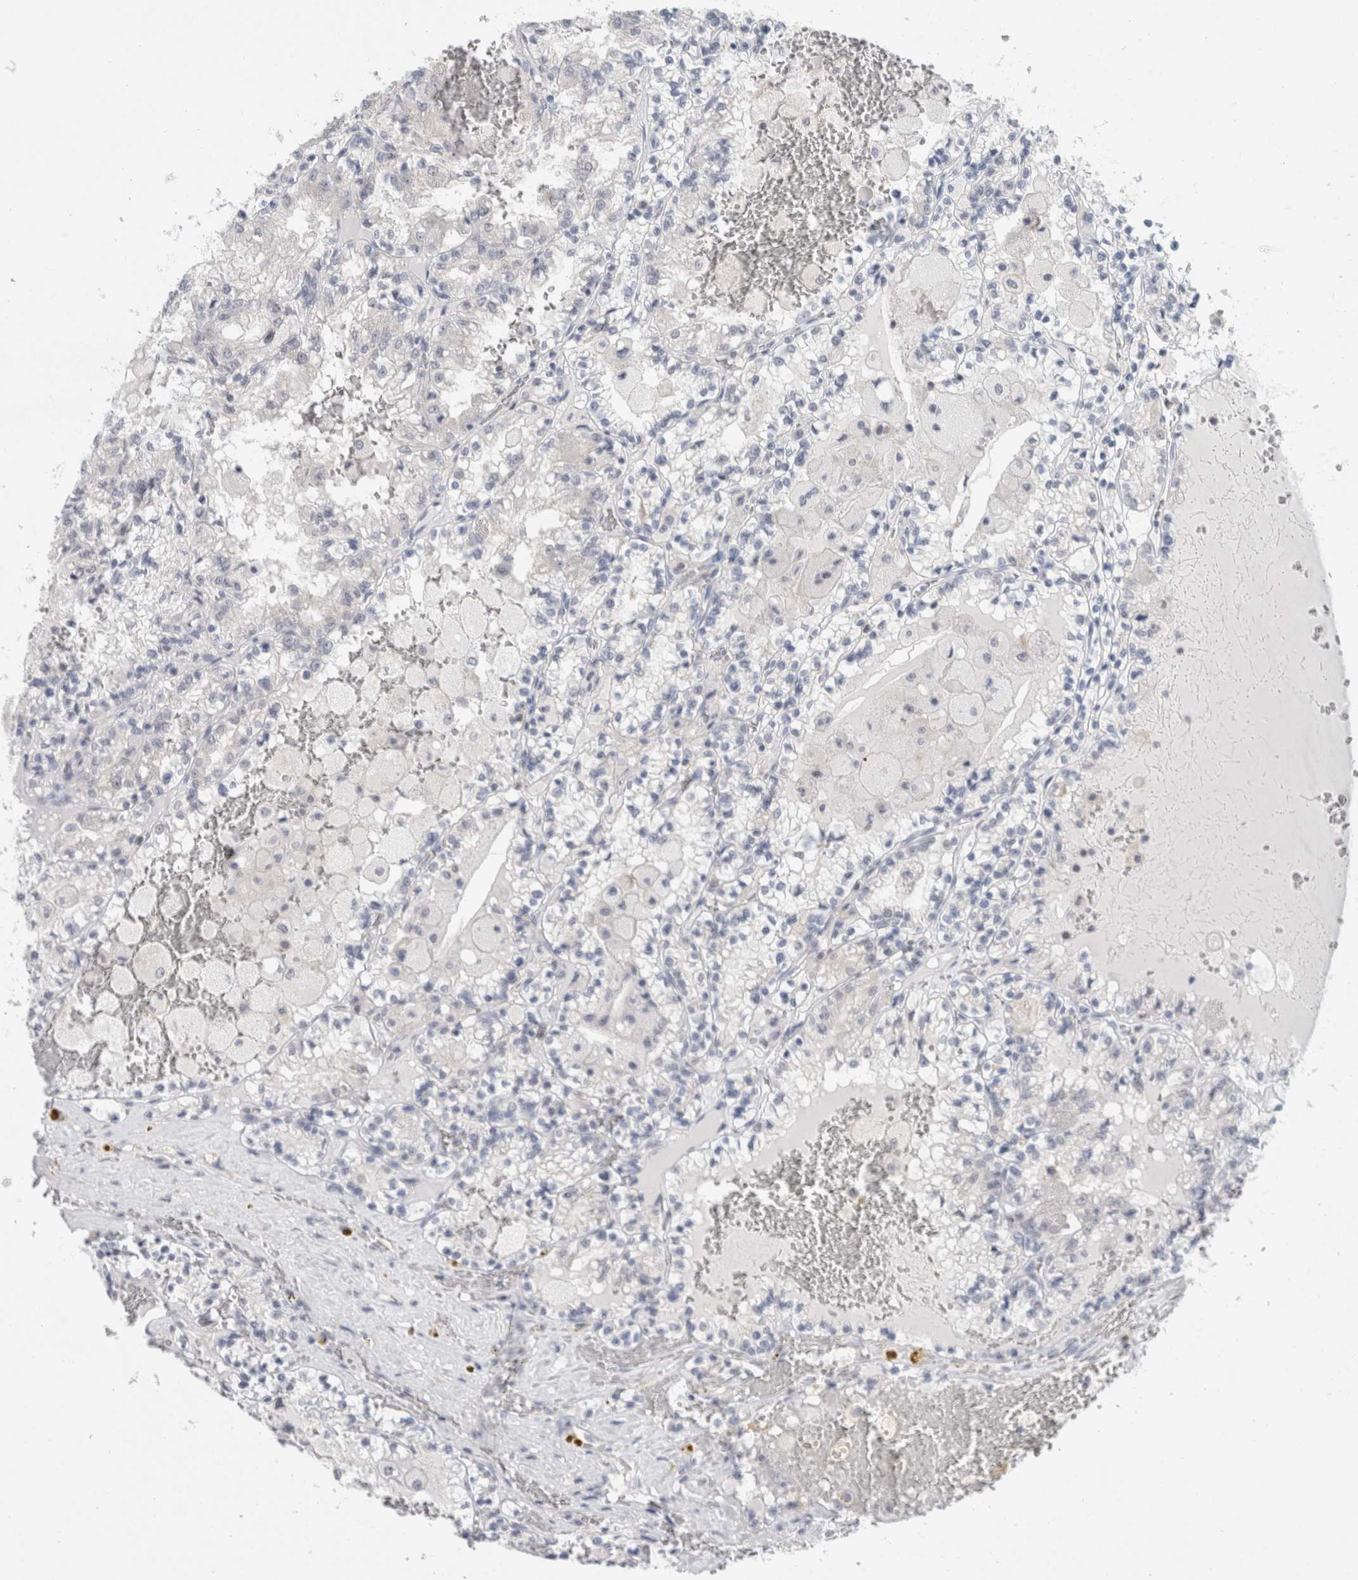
{"staining": {"intensity": "negative", "quantity": "none", "location": "none"}, "tissue": "renal cancer", "cell_type": "Tumor cells", "image_type": "cancer", "snomed": [{"axis": "morphology", "description": "Adenocarcinoma, NOS"}, {"axis": "topography", "description": "Kidney"}], "caption": "Immunohistochemical staining of adenocarcinoma (renal) displays no significant staining in tumor cells.", "gene": "CASP6", "patient": {"sex": "female", "age": 56}}